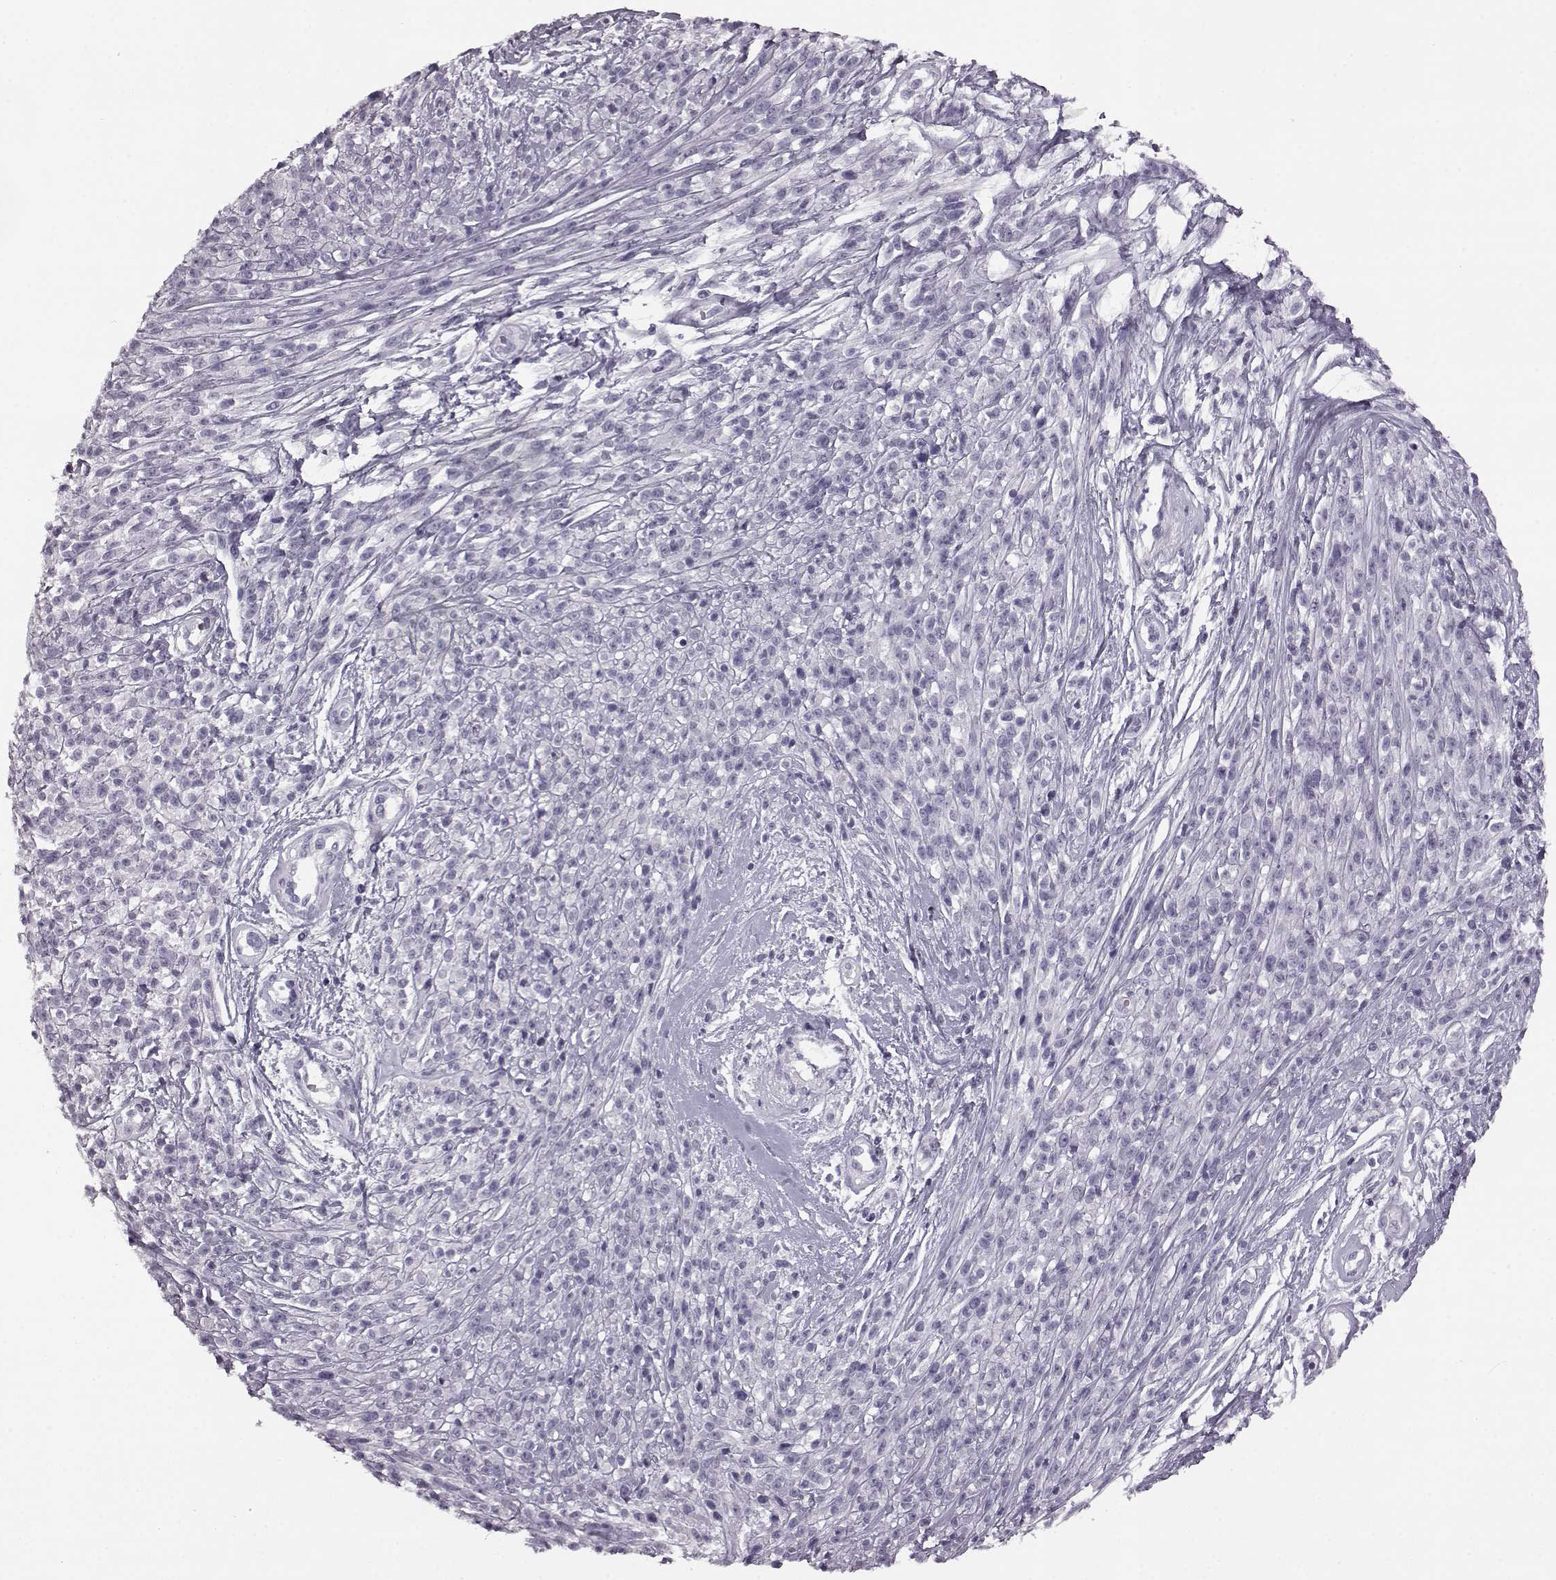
{"staining": {"intensity": "negative", "quantity": "none", "location": "none"}, "tissue": "melanoma", "cell_type": "Tumor cells", "image_type": "cancer", "snomed": [{"axis": "morphology", "description": "Malignant melanoma, NOS"}, {"axis": "topography", "description": "Skin"}, {"axis": "topography", "description": "Skin of trunk"}], "caption": "Immunohistochemistry (IHC) of human melanoma demonstrates no positivity in tumor cells.", "gene": "ODAD4", "patient": {"sex": "male", "age": 74}}